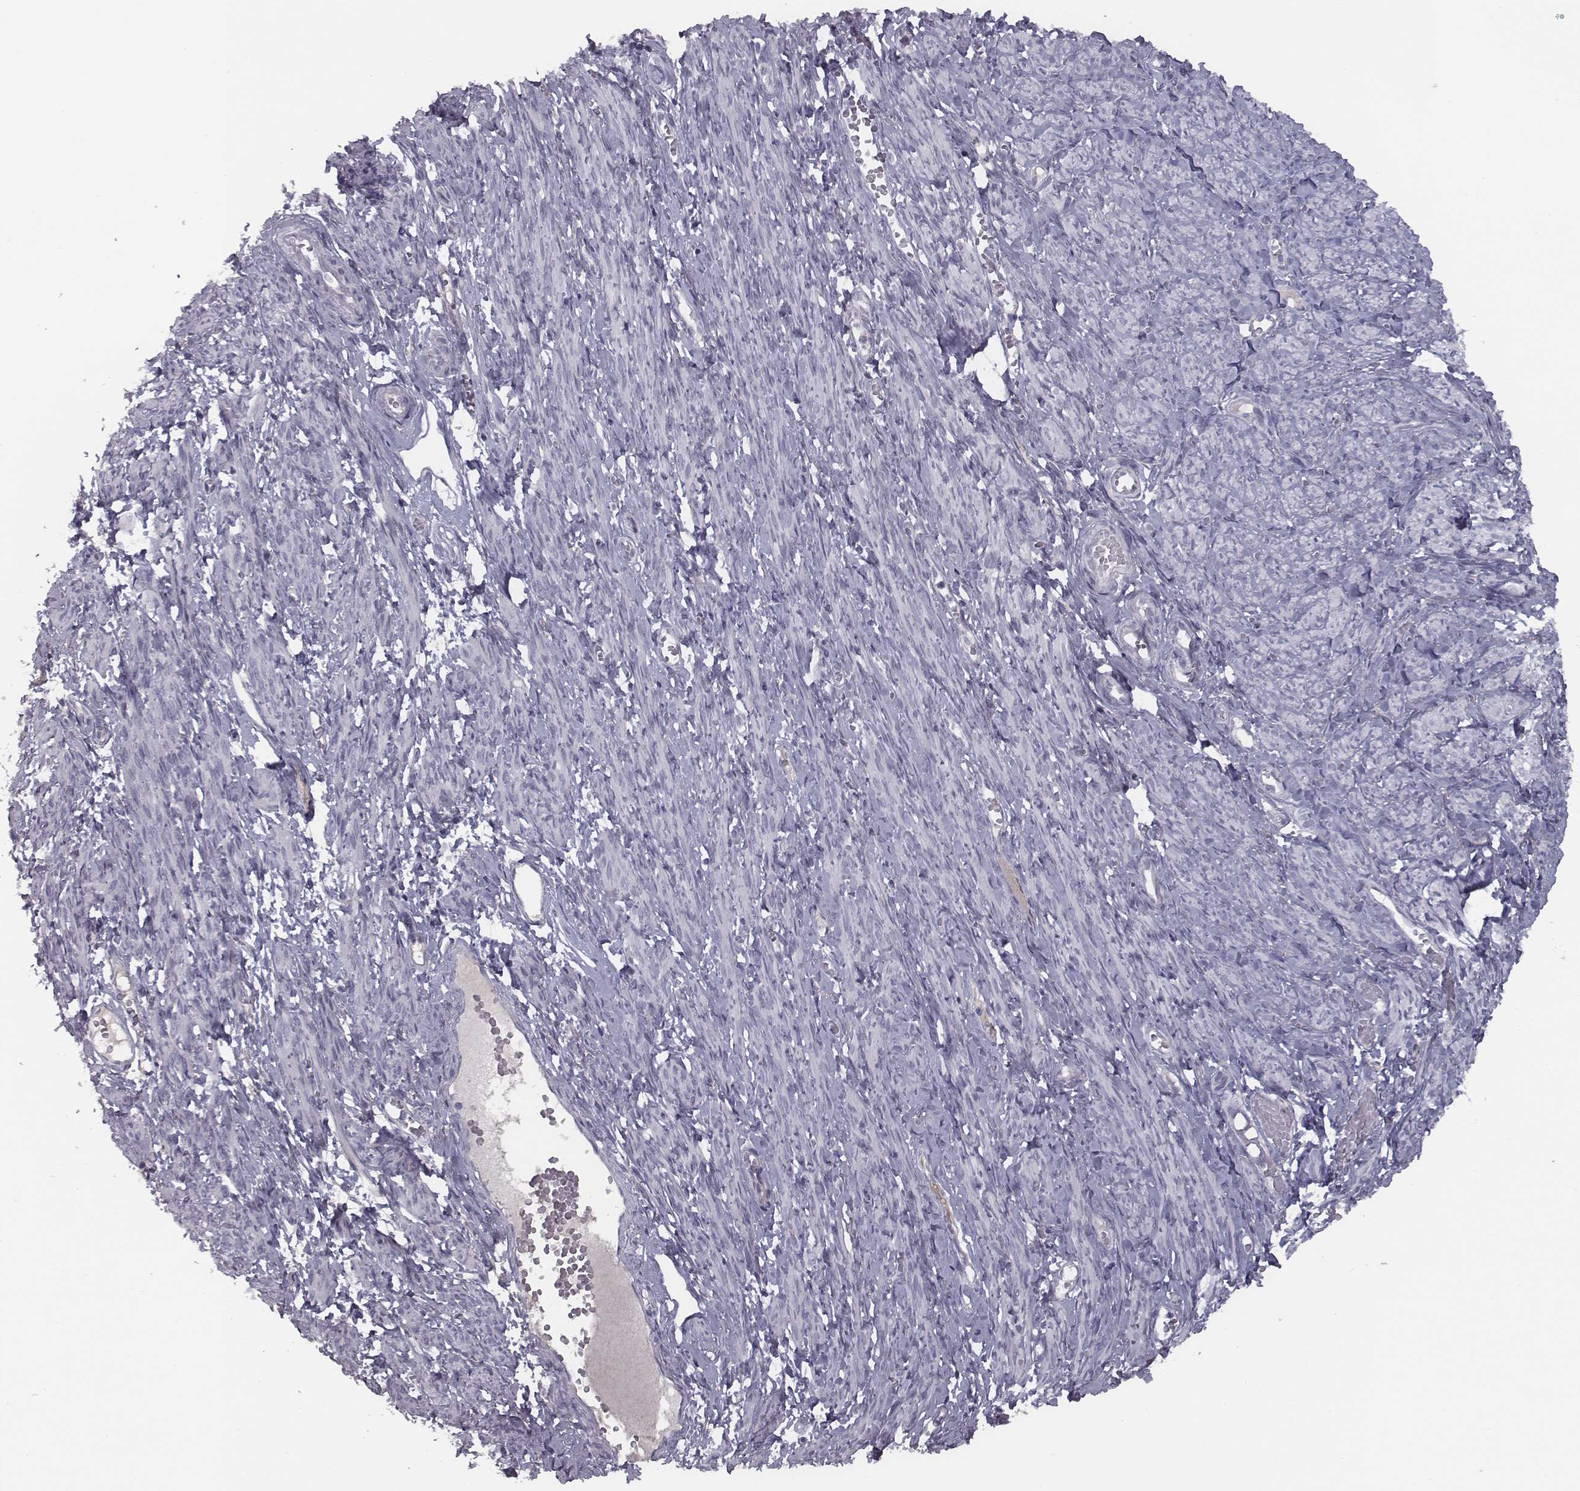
{"staining": {"intensity": "negative", "quantity": "none", "location": "none"}, "tissue": "smooth muscle", "cell_type": "Smooth muscle cells", "image_type": "normal", "snomed": [{"axis": "morphology", "description": "Normal tissue, NOS"}, {"axis": "topography", "description": "Smooth muscle"}], "caption": "Immunohistochemistry micrograph of normal smooth muscle stained for a protein (brown), which demonstrates no staining in smooth muscle cells.", "gene": "SEPTIN14", "patient": {"sex": "female", "age": 65}}